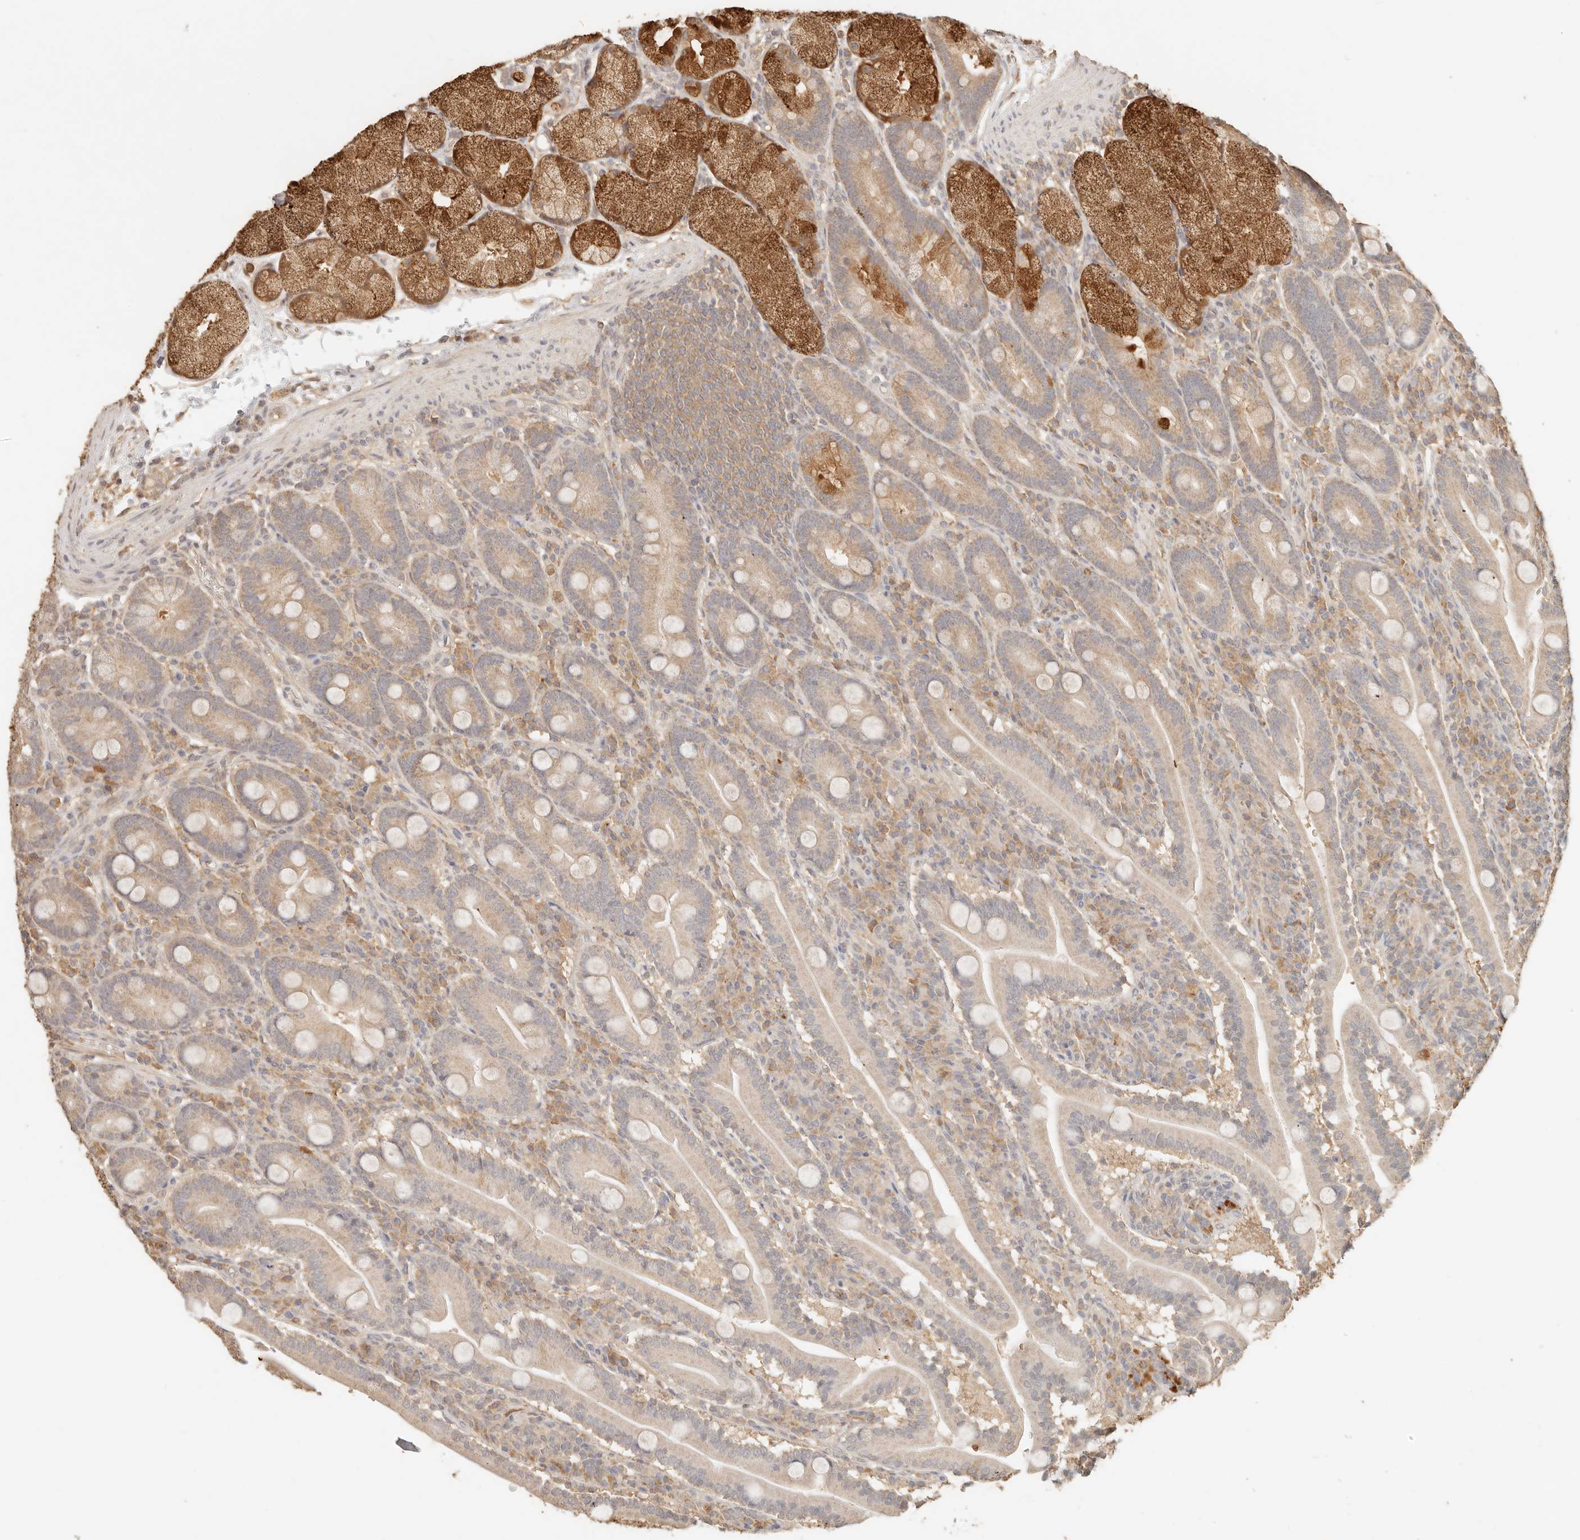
{"staining": {"intensity": "weak", "quantity": ">75%", "location": "cytoplasmic/membranous"}, "tissue": "duodenum", "cell_type": "Glandular cells", "image_type": "normal", "snomed": [{"axis": "morphology", "description": "Normal tissue, NOS"}, {"axis": "topography", "description": "Duodenum"}], "caption": "Protein expression analysis of normal human duodenum reveals weak cytoplasmic/membranous expression in approximately >75% of glandular cells. (IHC, brightfield microscopy, high magnification).", "gene": "INTS11", "patient": {"sex": "male", "age": 35}}